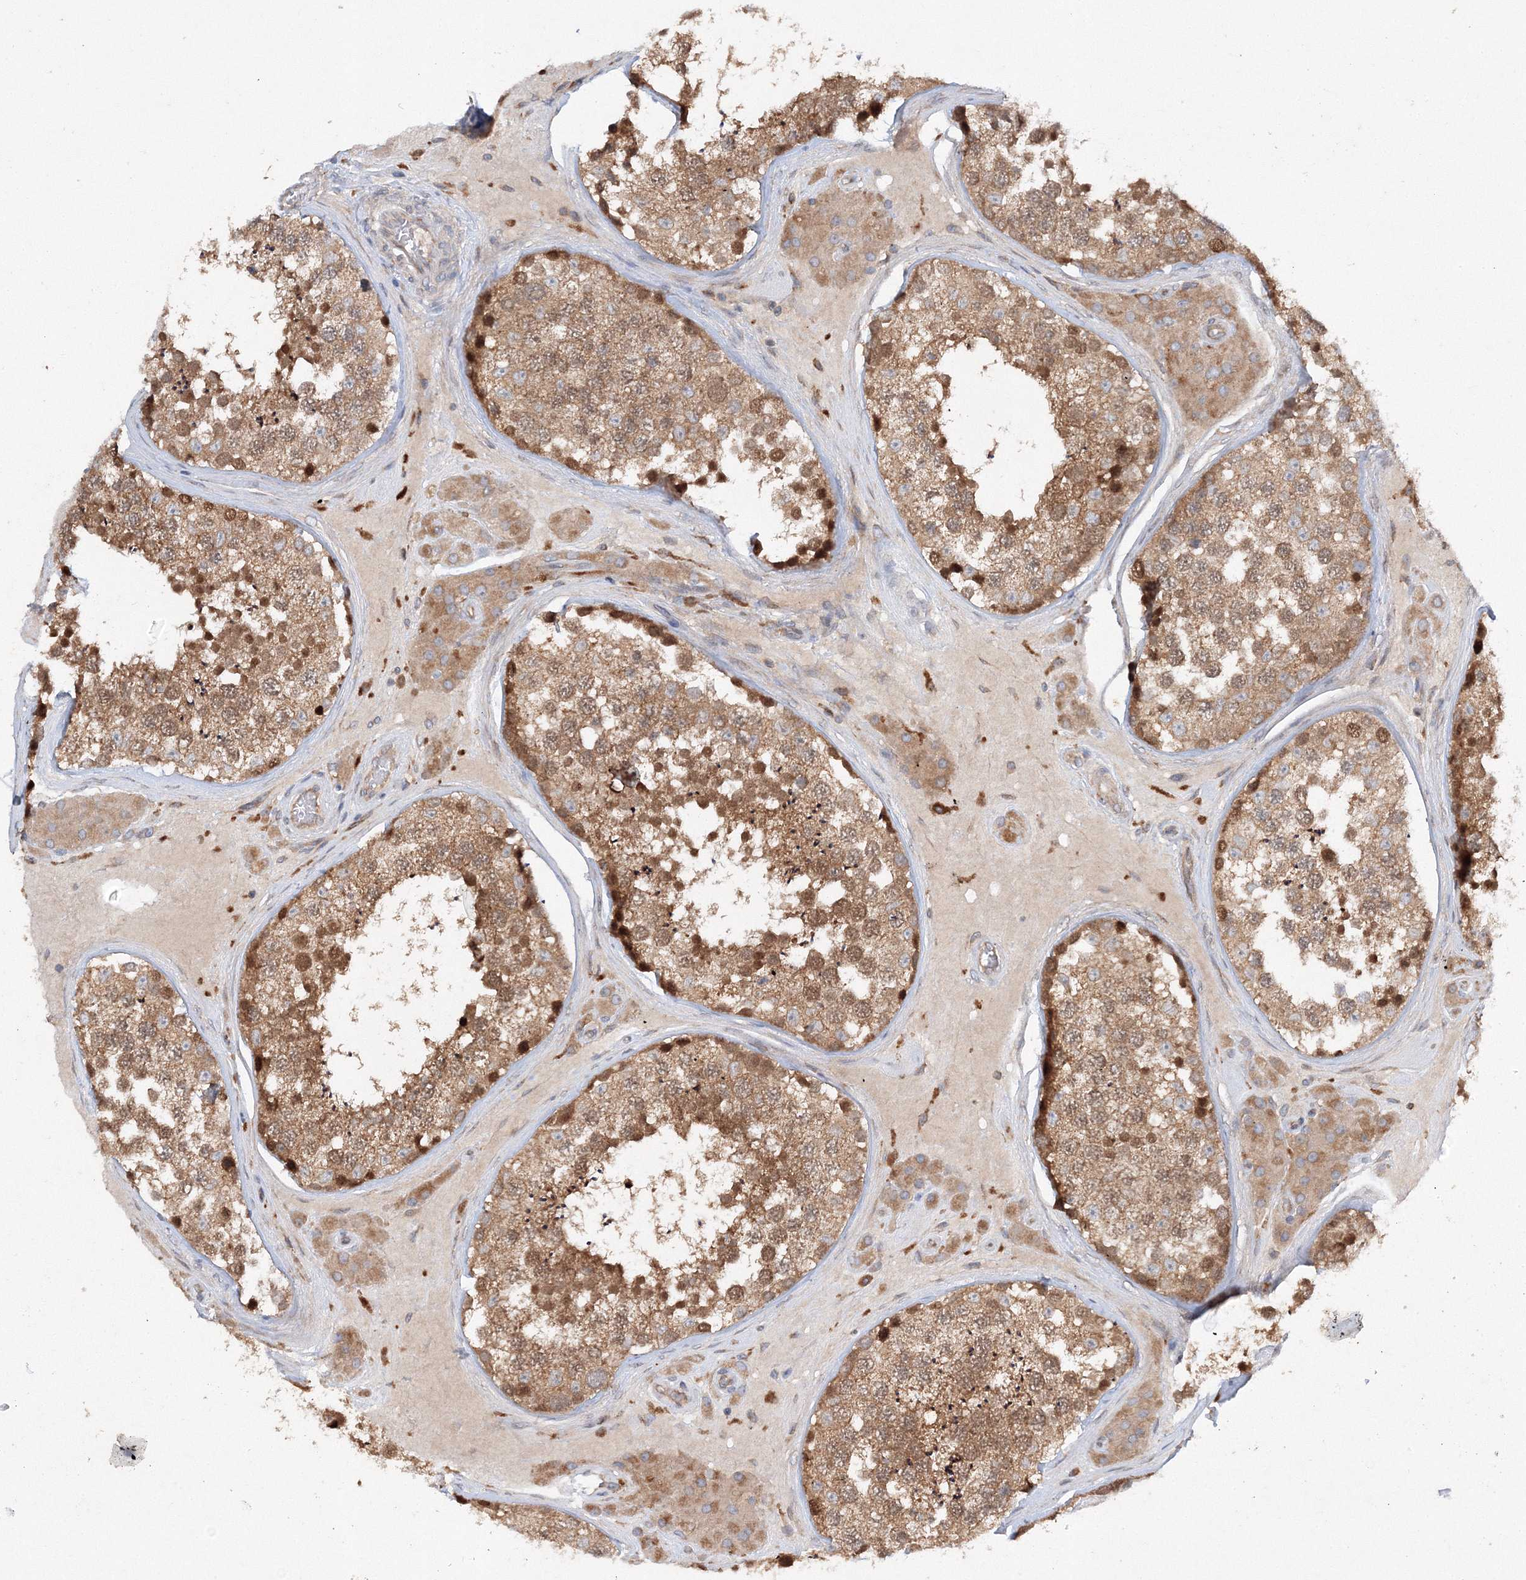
{"staining": {"intensity": "moderate", "quantity": ">75%", "location": "cytoplasmic/membranous,nuclear"}, "tissue": "testis", "cell_type": "Cells in seminiferous ducts", "image_type": "normal", "snomed": [{"axis": "morphology", "description": "Normal tissue, NOS"}, {"axis": "topography", "description": "Testis"}], "caption": "This is a photomicrograph of immunohistochemistry (IHC) staining of unremarkable testis, which shows moderate expression in the cytoplasmic/membranous,nuclear of cells in seminiferous ducts.", "gene": "SLC36A1", "patient": {"sex": "male", "age": 46}}